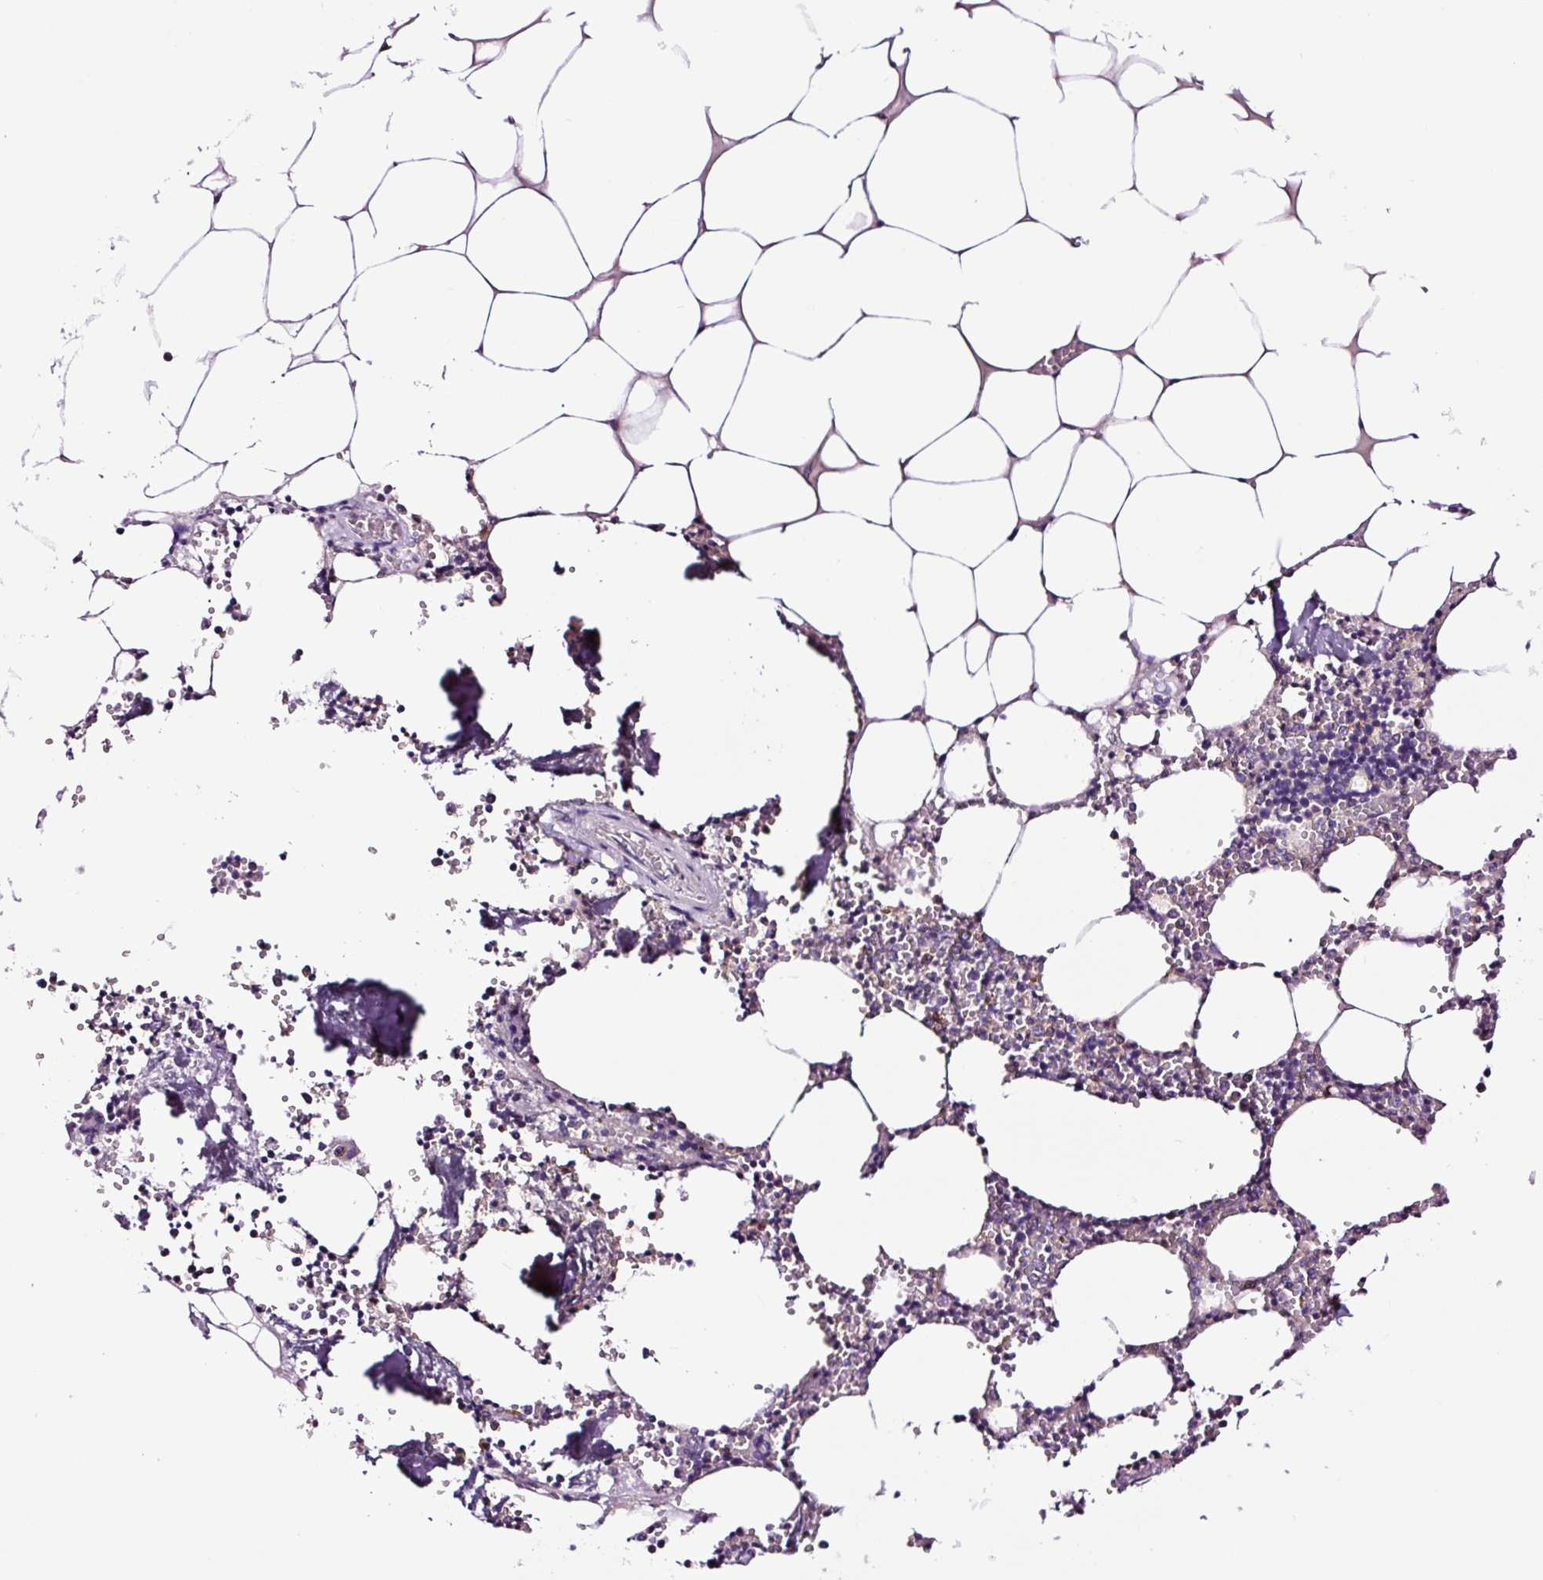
{"staining": {"intensity": "negative", "quantity": "none", "location": "none"}, "tissue": "bone marrow", "cell_type": "Hematopoietic cells", "image_type": "normal", "snomed": [{"axis": "morphology", "description": "Normal tissue, NOS"}, {"axis": "topography", "description": "Bone marrow"}], "caption": "Human bone marrow stained for a protein using IHC shows no positivity in hematopoietic cells.", "gene": "TAFA3", "patient": {"sex": "male", "age": 54}}